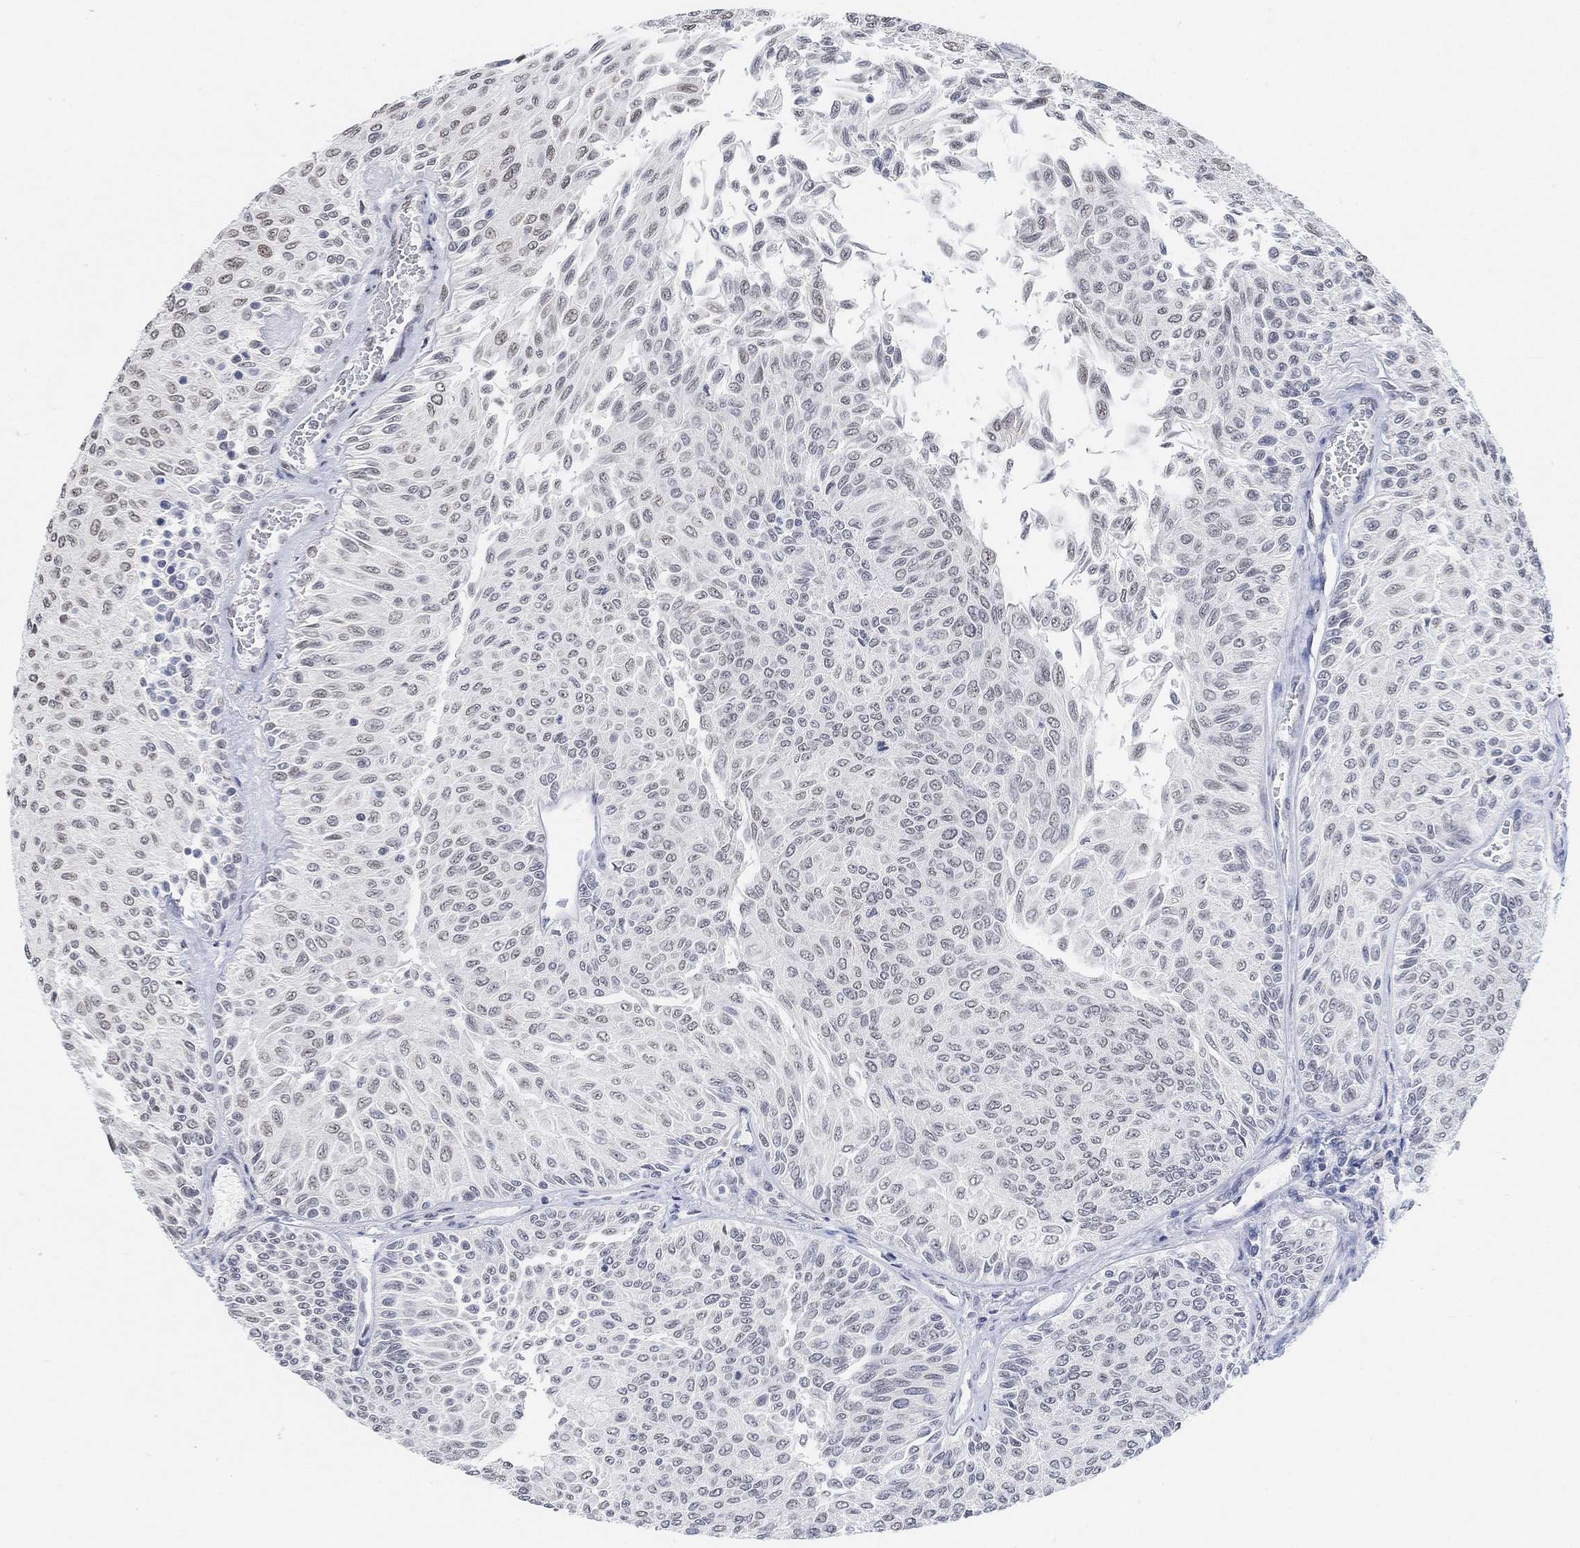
{"staining": {"intensity": "weak", "quantity": "25%-75%", "location": "nuclear"}, "tissue": "urothelial cancer", "cell_type": "Tumor cells", "image_type": "cancer", "snomed": [{"axis": "morphology", "description": "Urothelial carcinoma, Low grade"}, {"axis": "topography", "description": "Ureter, NOS"}, {"axis": "topography", "description": "Urinary bladder"}], "caption": "Immunohistochemistry (IHC) histopathology image of urothelial cancer stained for a protein (brown), which demonstrates low levels of weak nuclear expression in about 25%-75% of tumor cells.", "gene": "PURG", "patient": {"sex": "male", "age": 78}}